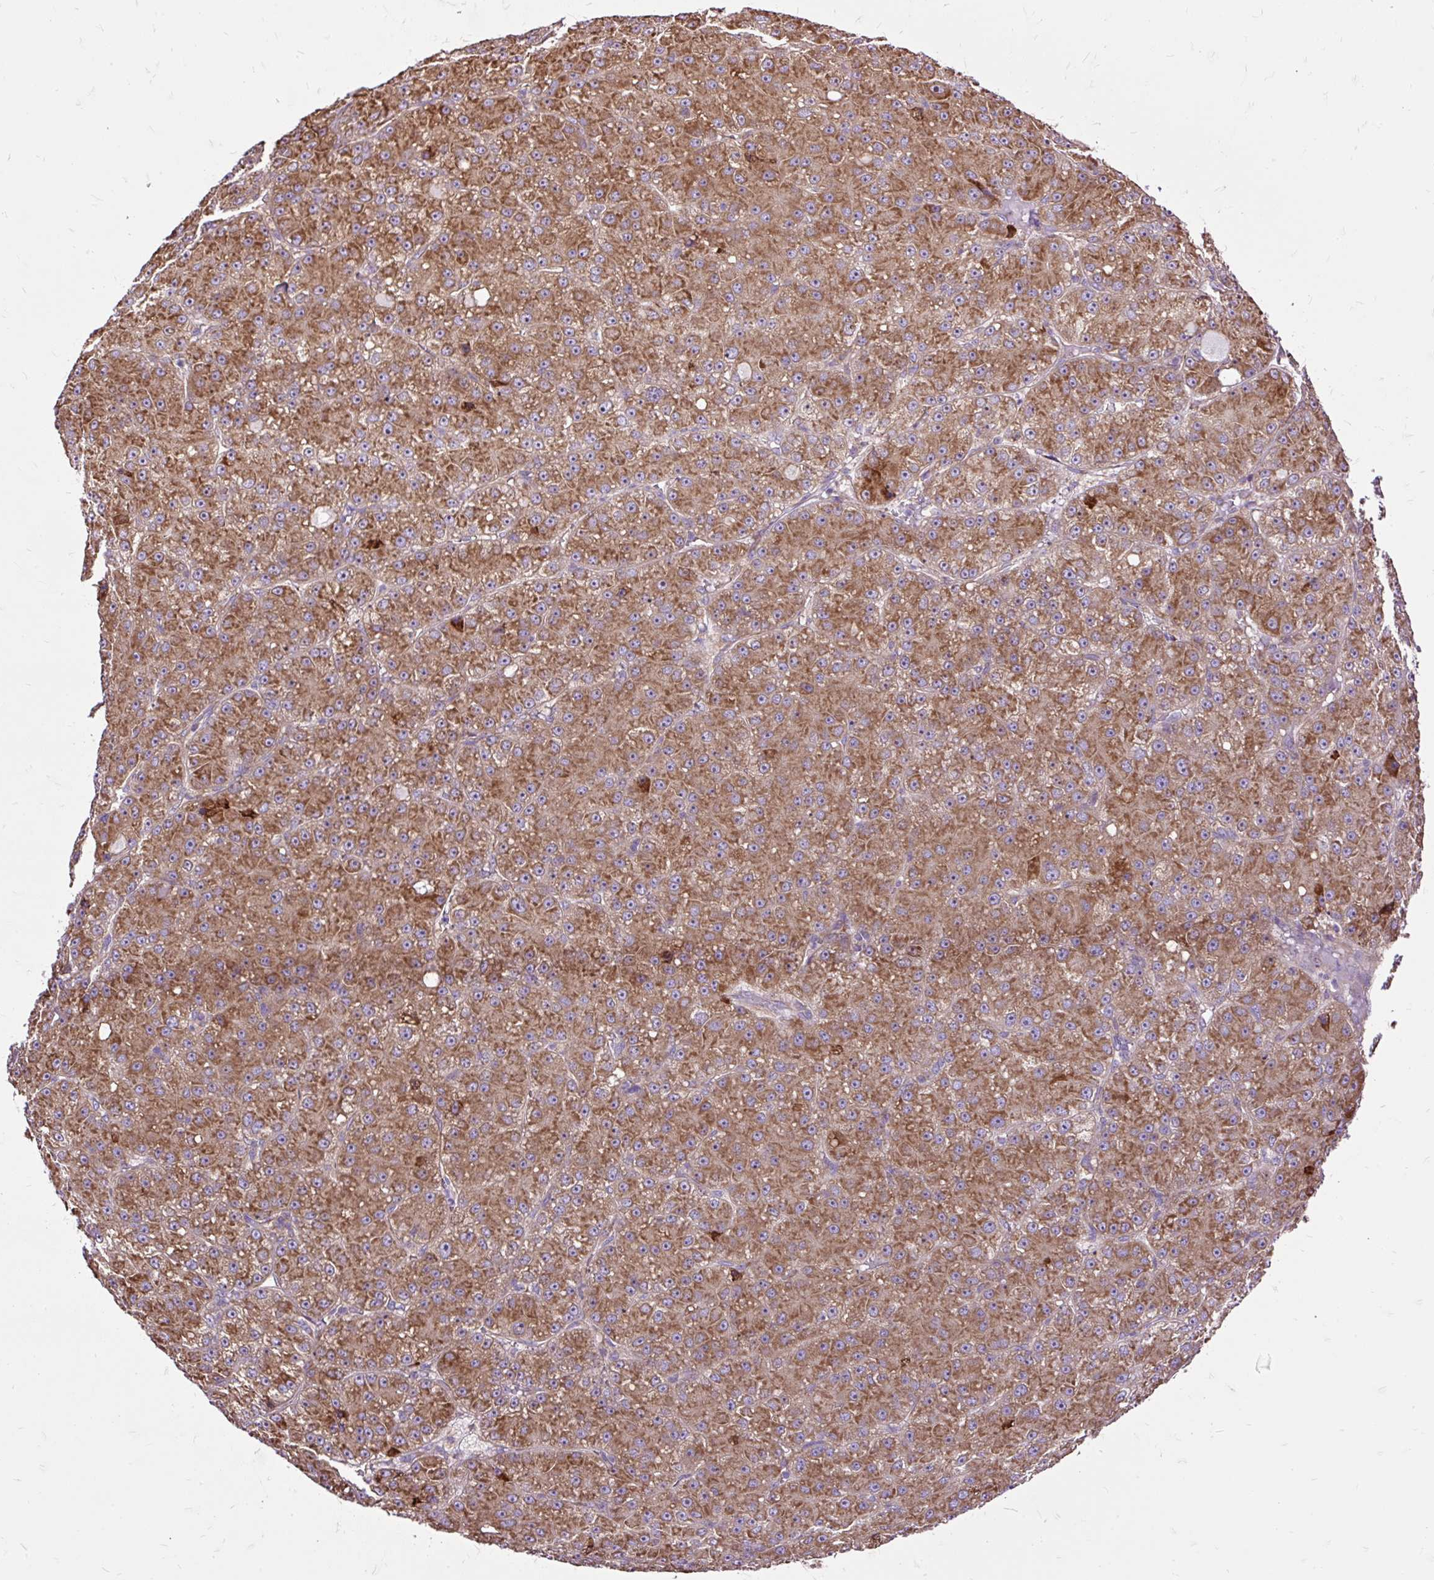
{"staining": {"intensity": "moderate", "quantity": ">75%", "location": "cytoplasmic/membranous"}, "tissue": "liver cancer", "cell_type": "Tumor cells", "image_type": "cancer", "snomed": [{"axis": "morphology", "description": "Carcinoma, Hepatocellular, NOS"}, {"axis": "topography", "description": "Liver"}], "caption": "Immunohistochemical staining of human liver hepatocellular carcinoma shows medium levels of moderate cytoplasmic/membranous protein staining in about >75% of tumor cells. Immunohistochemistry stains the protein of interest in brown and the nuclei are stained blue.", "gene": "RPS5", "patient": {"sex": "male", "age": 67}}